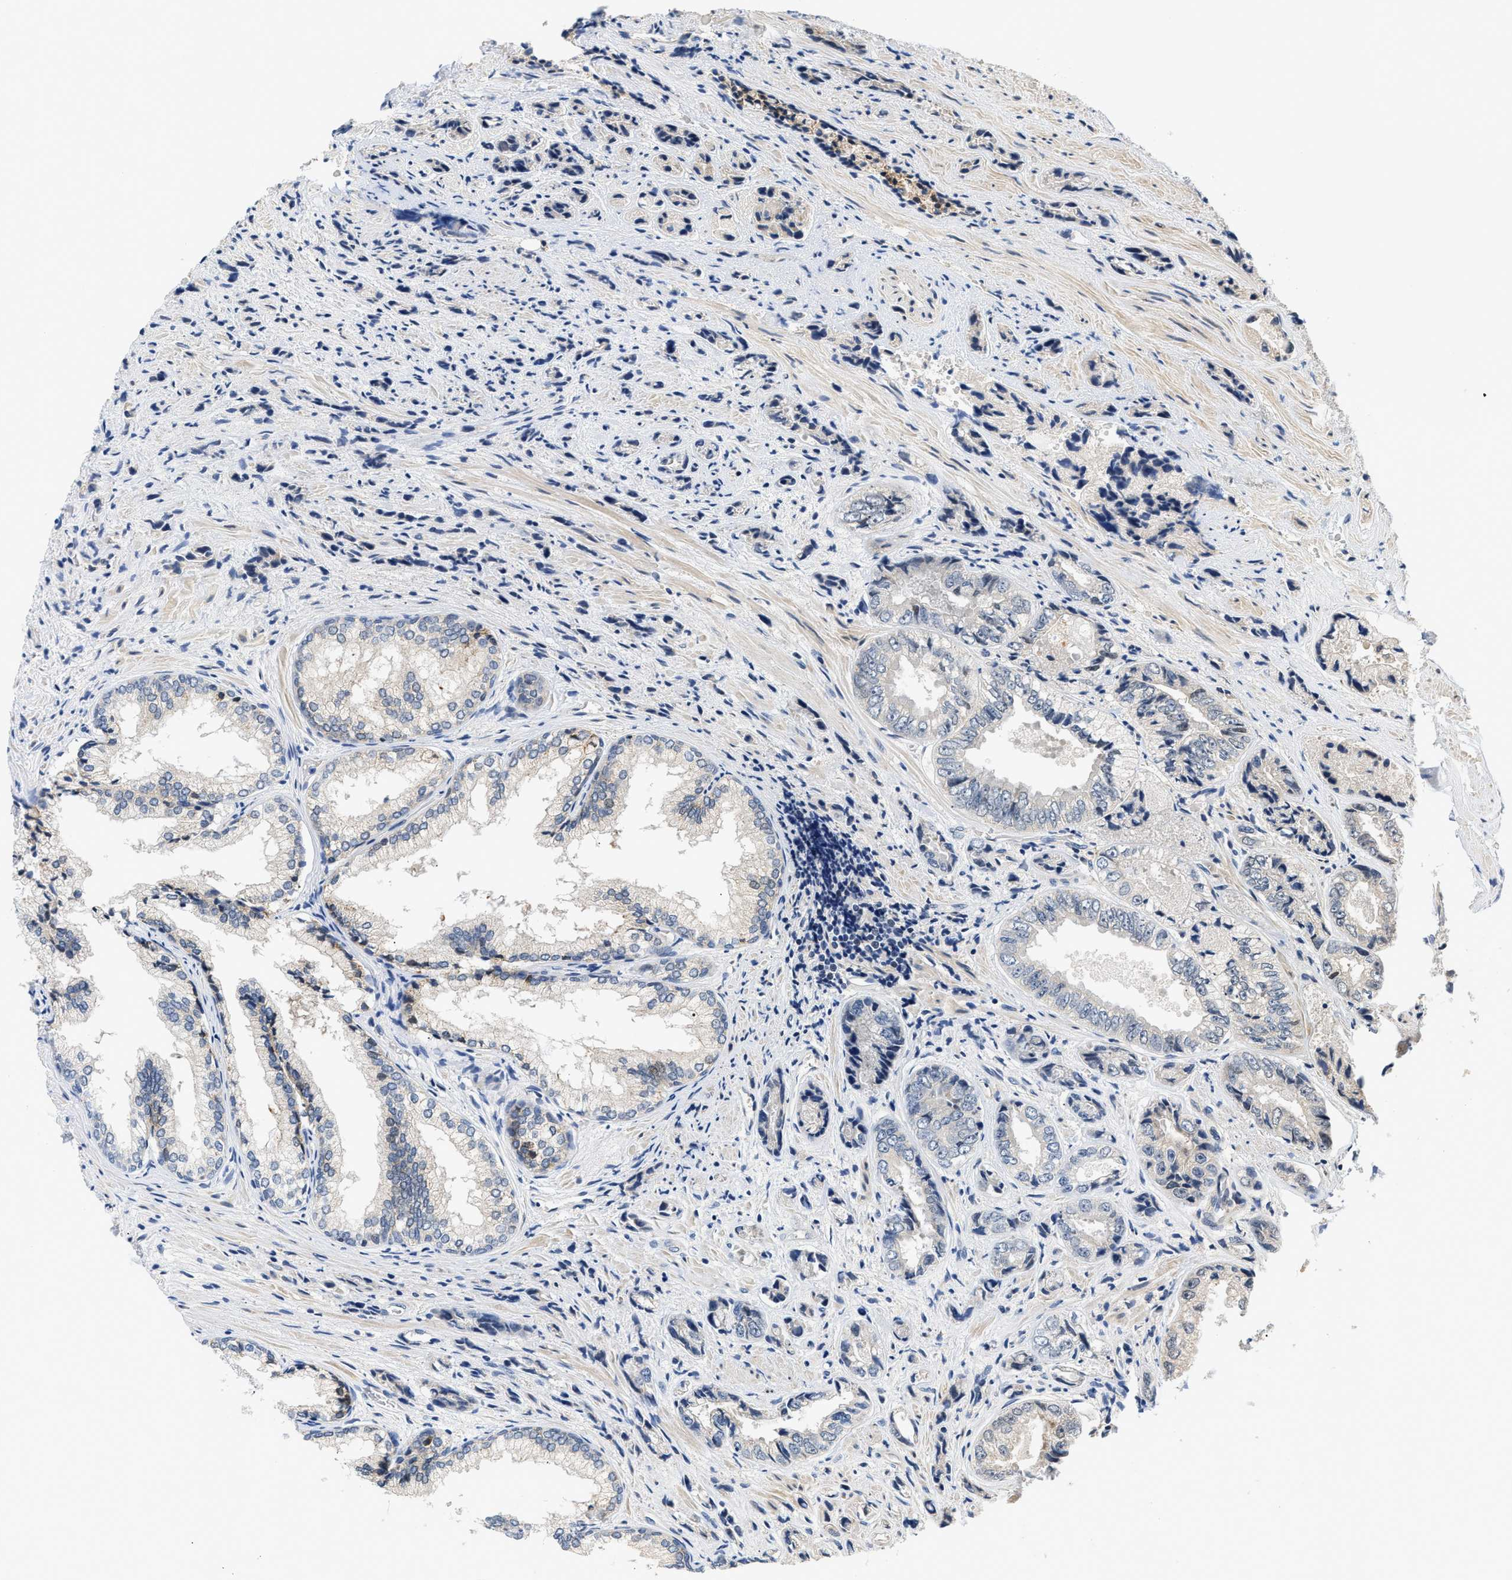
{"staining": {"intensity": "negative", "quantity": "none", "location": "none"}, "tissue": "prostate cancer", "cell_type": "Tumor cells", "image_type": "cancer", "snomed": [{"axis": "morphology", "description": "Adenocarcinoma, High grade"}, {"axis": "topography", "description": "Prostate"}], "caption": "Prostate high-grade adenocarcinoma was stained to show a protein in brown. There is no significant expression in tumor cells.", "gene": "TNIP2", "patient": {"sex": "male", "age": 61}}